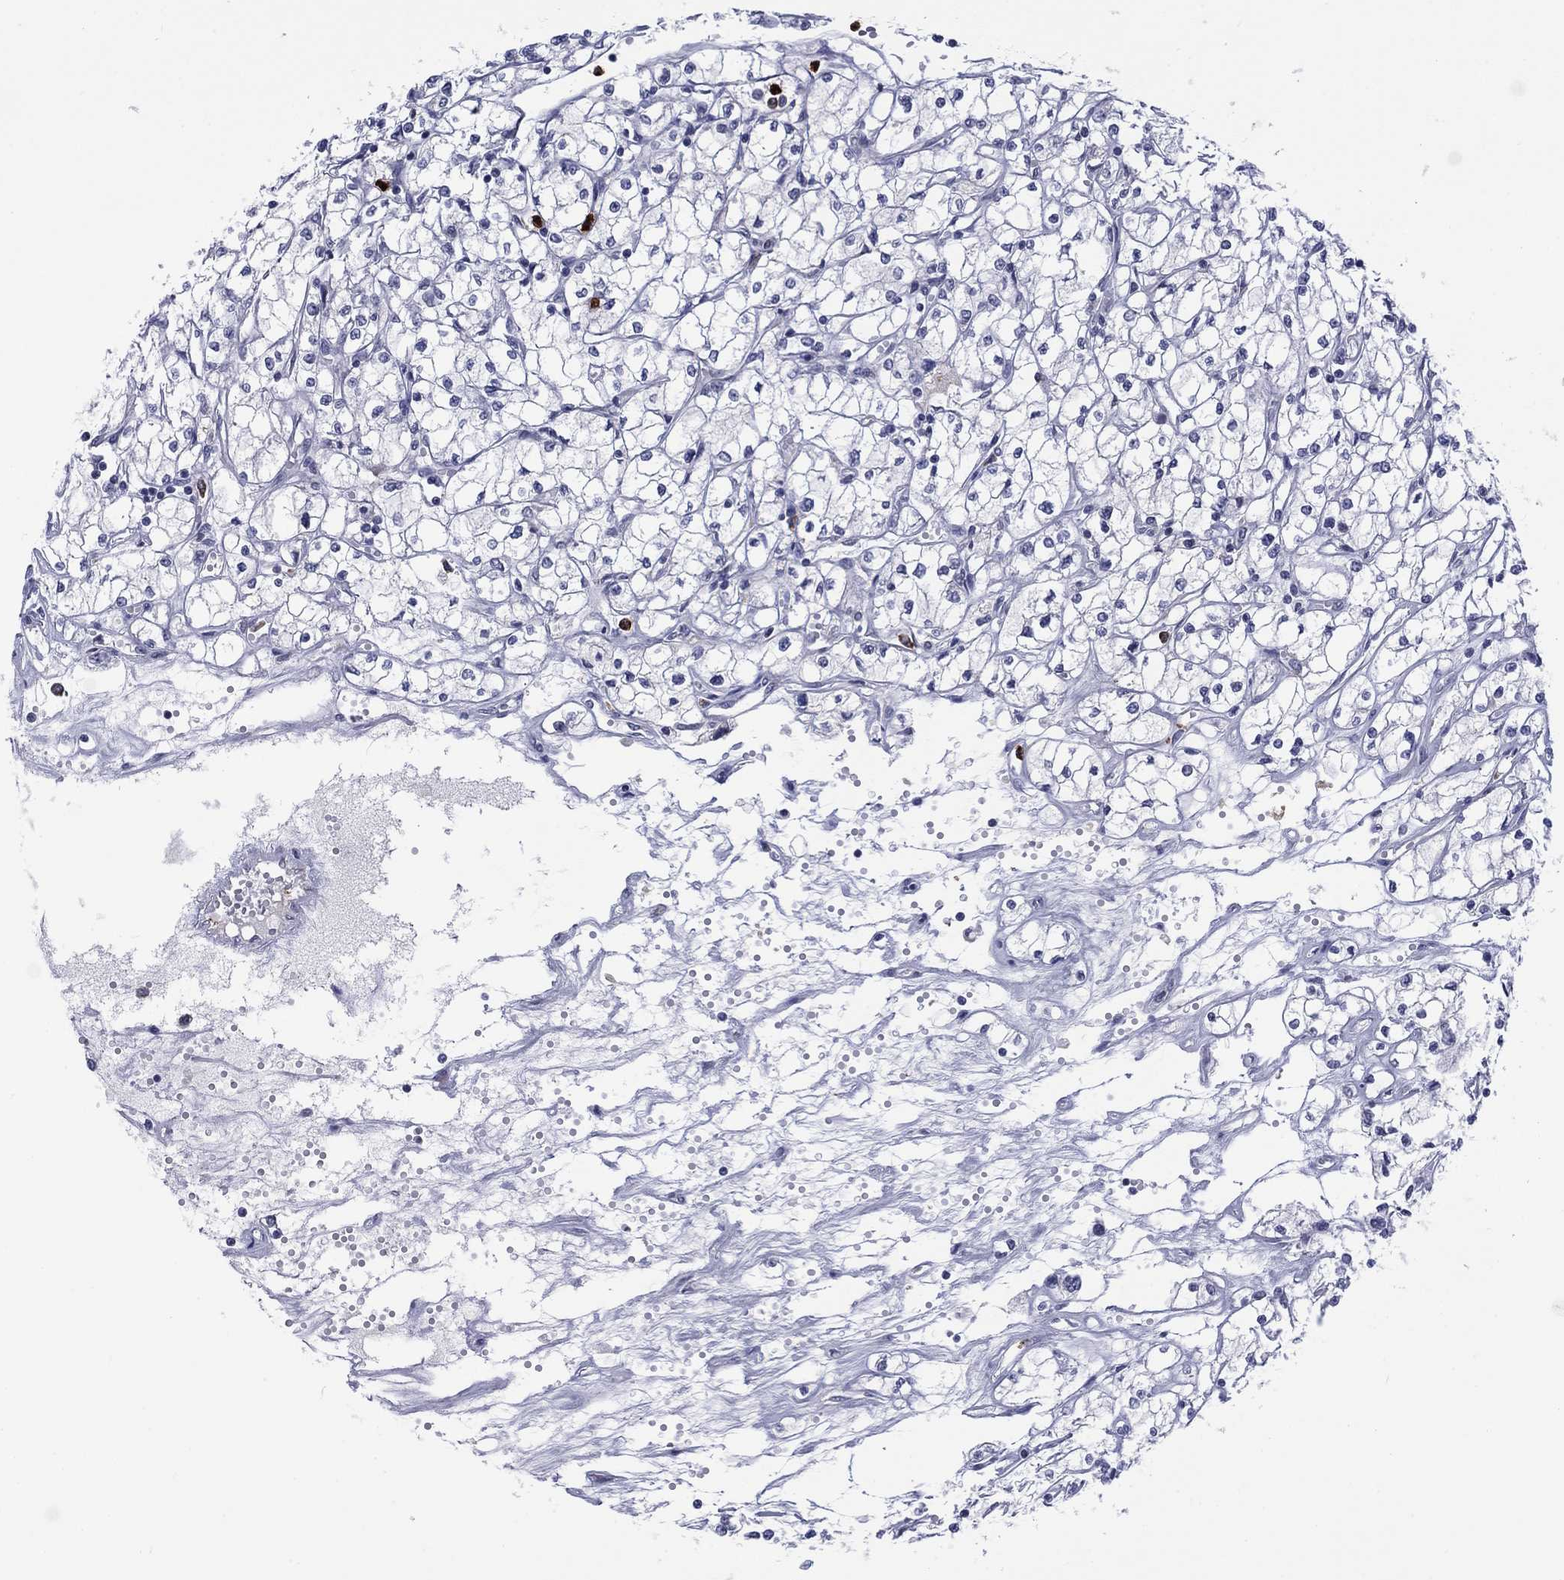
{"staining": {"intensity": "negative", "quantity": "none", "location": "none"}, "tissue": "renal cancer", "cell_type": "Tumor cells", "image_type": "cancer", "snomed": [{"axis": "morphology", "description": "Adenocarcinoma, NOS"}, {"axis": "topography", "description": "Kidney"}], "caption": "Immunohistochemistry histopathology image of adenocarcinoma (renal) stained for a protein (brown), which reveals no expression in tumor cells.", "gene": "MTRFR", "patient": {"sex": "male", "age": 67}}